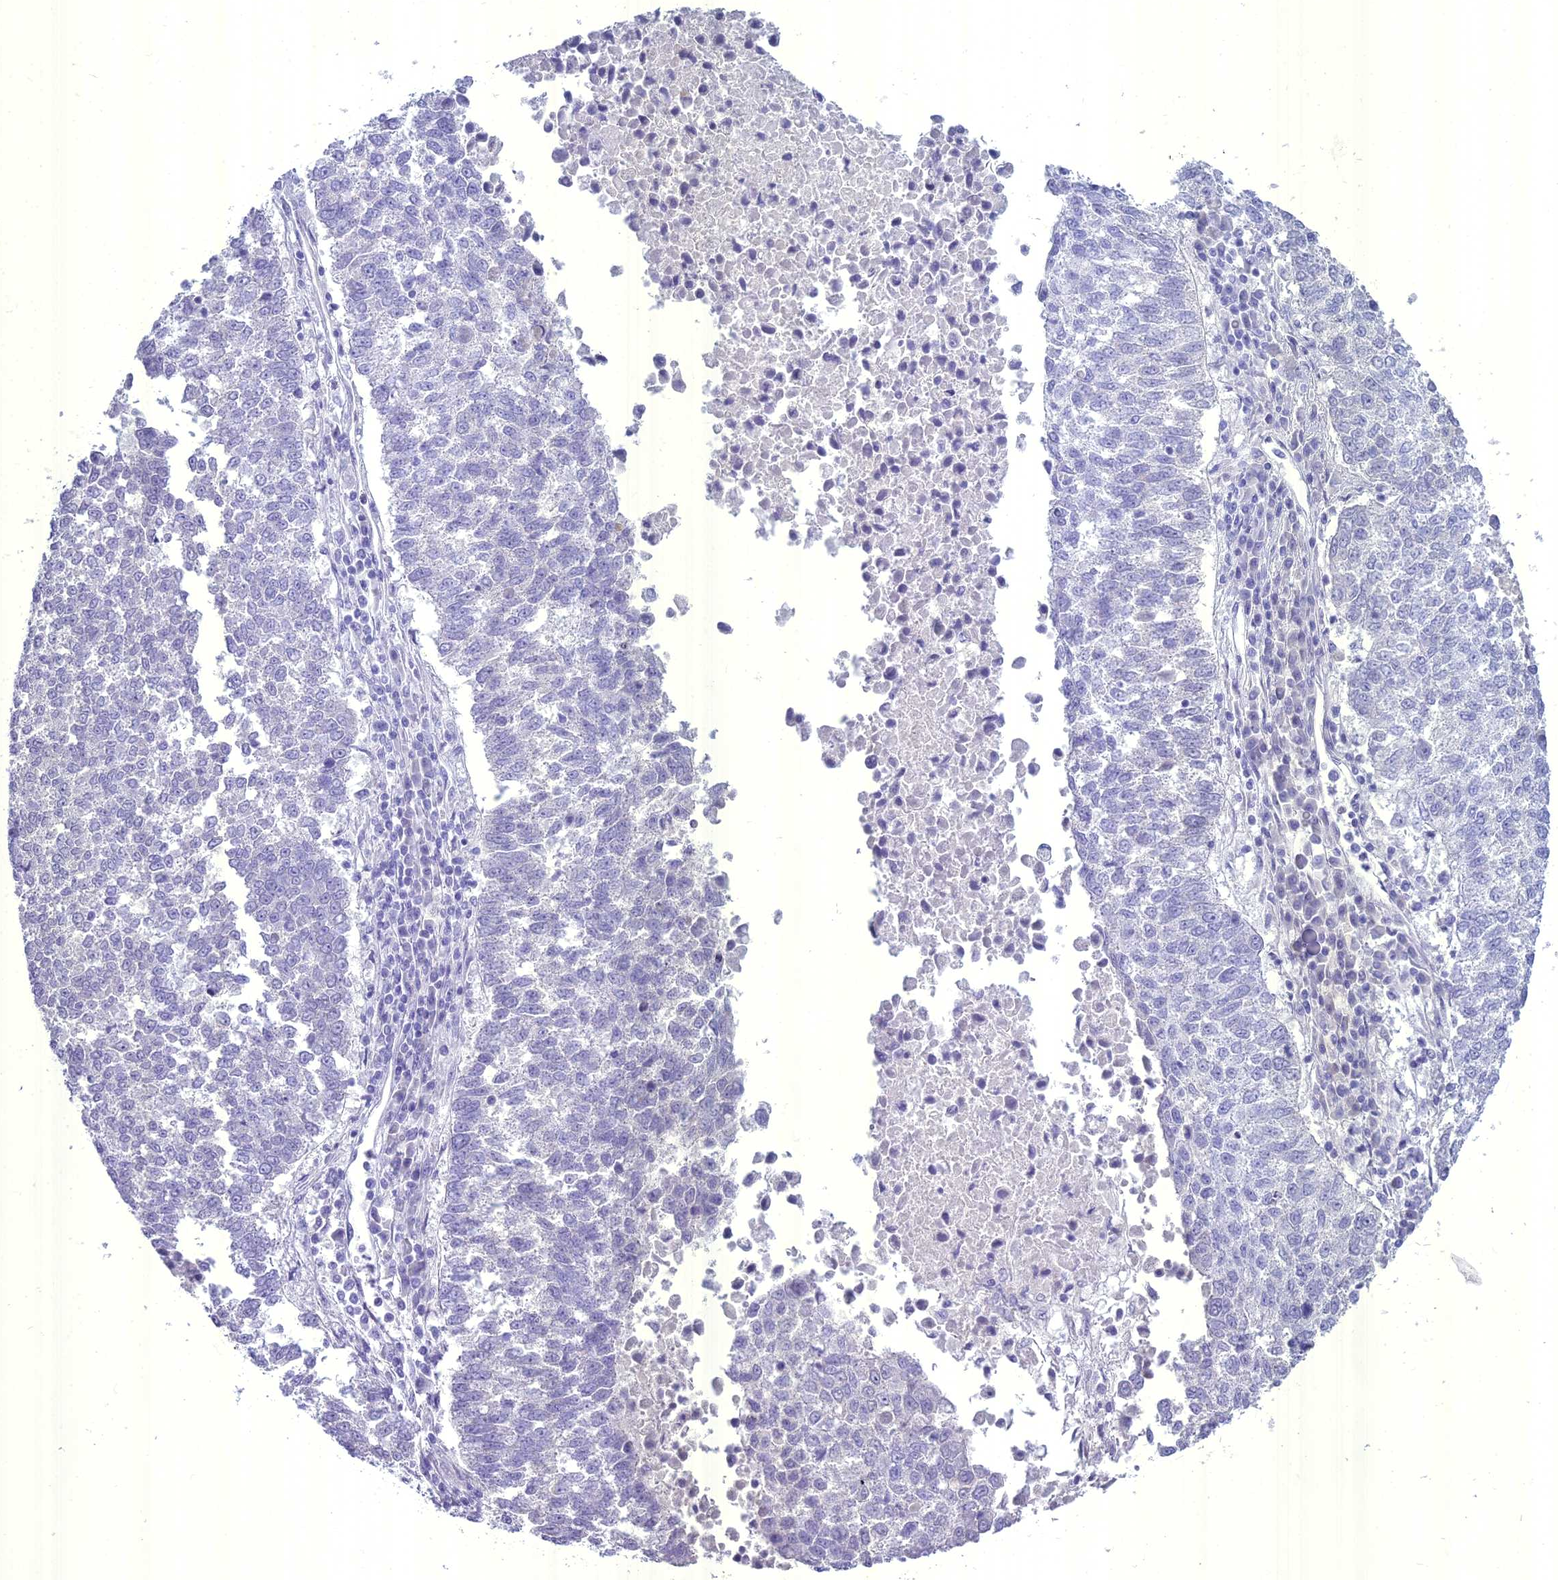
{"staining": {"intensity": "negative", "quantity": "none", "location": "none"}, "tissue": "lung cancer", "cell_type": "Tumor cells", "image_type": "cancer", "snomed": [{"axis": "morphology", "description": "Squamous cell carcinoma, NOS"}, {"axis": "topography", "description": "Lung"}], "caption": "IHC histopathology image of neoplastic tissue: lung cancer stained with DAB (3,3'-diaminobenzidine) reveals no significant protein positivity in tumor cells. The staining is performed using DAB brown chromogen with nuclei counter-stained in using hematoxylin.", "gene": "UNC80", "patient": {"sex": "male", "age": 73}}